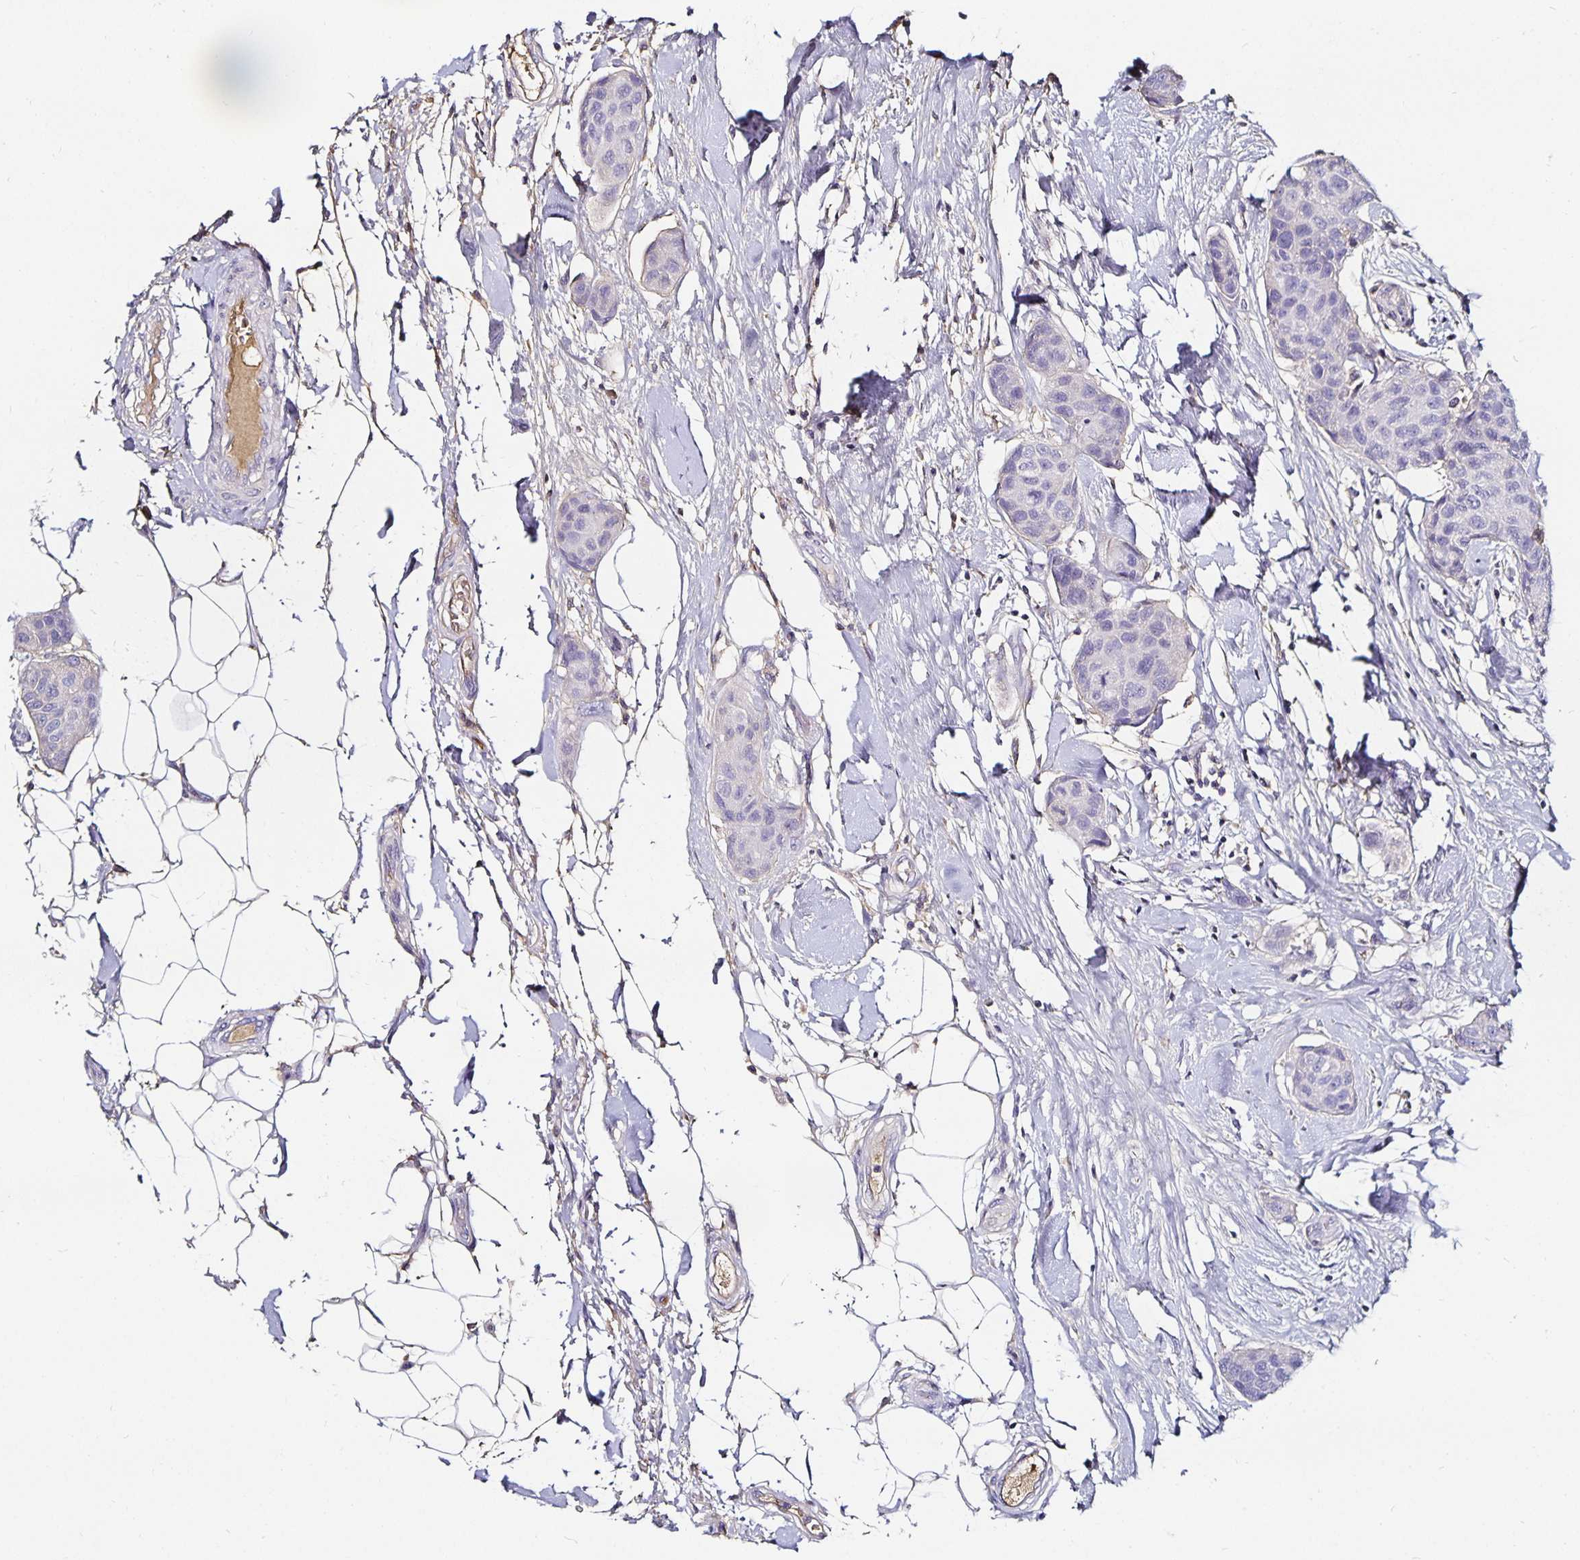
{"staining": {"intensity": "negative", "quantity": "none", "location": "none"}, "tissue": "breast cancer", "cell_type": "Tumor cells", "image_type": "cancer", "snomed": [{"axis": "morphology", "description": "Duct carcinoma"}, {"axis": "topography", "description": "Breast"}, {"axis": "topography", "description": "Lymph node"}], "caption": "DAB immunohistochemical staining of human breast cancer exhibits no significant expression in tumor cells. The staining was performed using DAB to visualize the protein expression in brown, while the nuclei were stained in blue with hematoxylin (Magnification: 20x).", "gene": "TTR", "patient": {"sex": "female", "age": 80}}